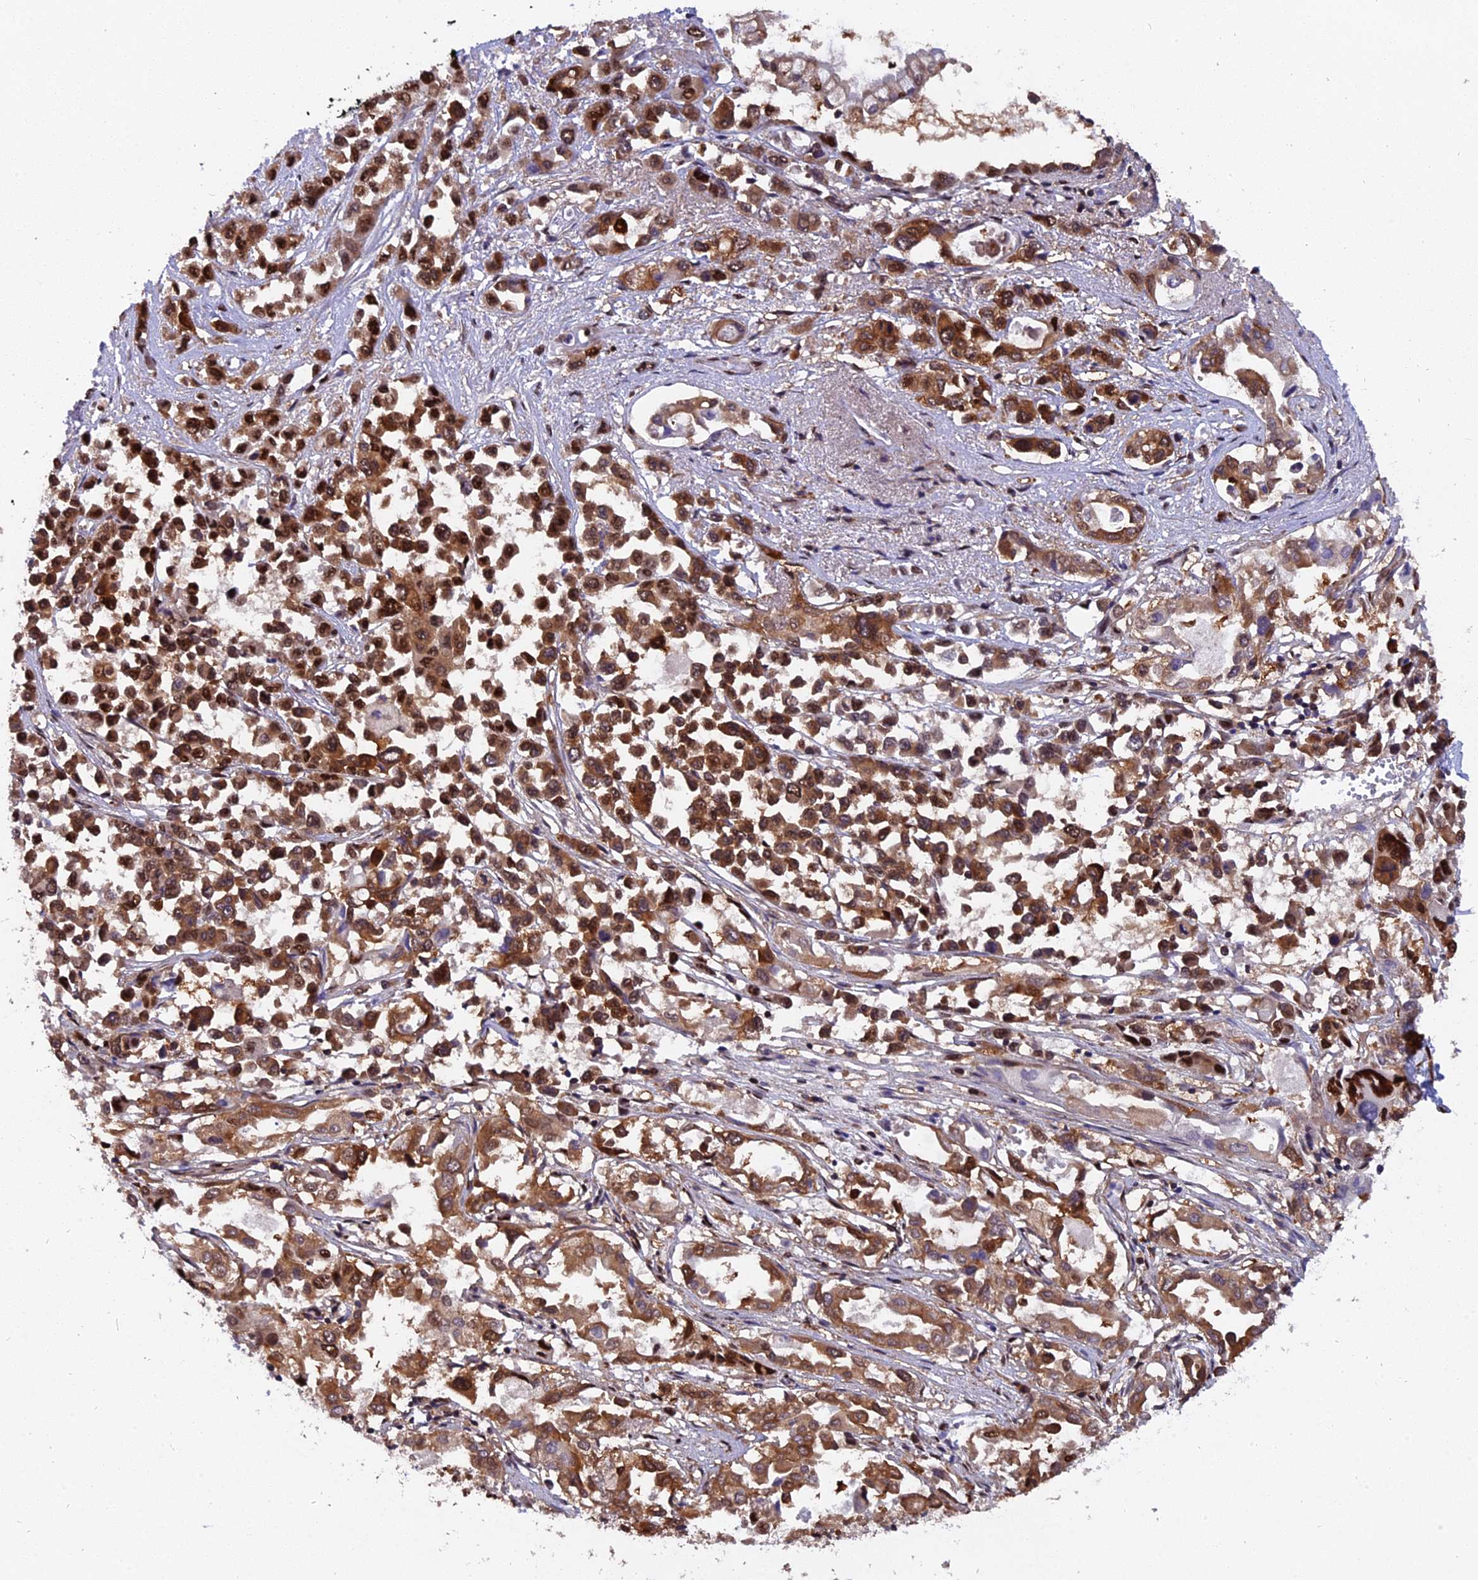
{"staining": {"intensity": "strong", "quantity": ">75%", "location": "cytoplasmic/membranous,nuclear"}, "tissue": "pancreatic cancer", "cell_type": "Tumor cells", "image_type": "cancer", "snomed": [{"axis": "morphology", "description": "Adenocarcinoma, NOS"}, {"axis": "topography", "description": "Pancreas"}], "caption": "High-power microscopy captured an immunohistochemistry histopathology image of pancreatic cancer, revealing strong cytoplasmic/membranous and nuclear staining in about >75% of tumor cells. (DAB (3,3'-diaminobenzidine) = brown stain, brightfield microscopy at high magnification).", "gene": "RAMAC", "patient": {"sex": "male", "age": 92}}